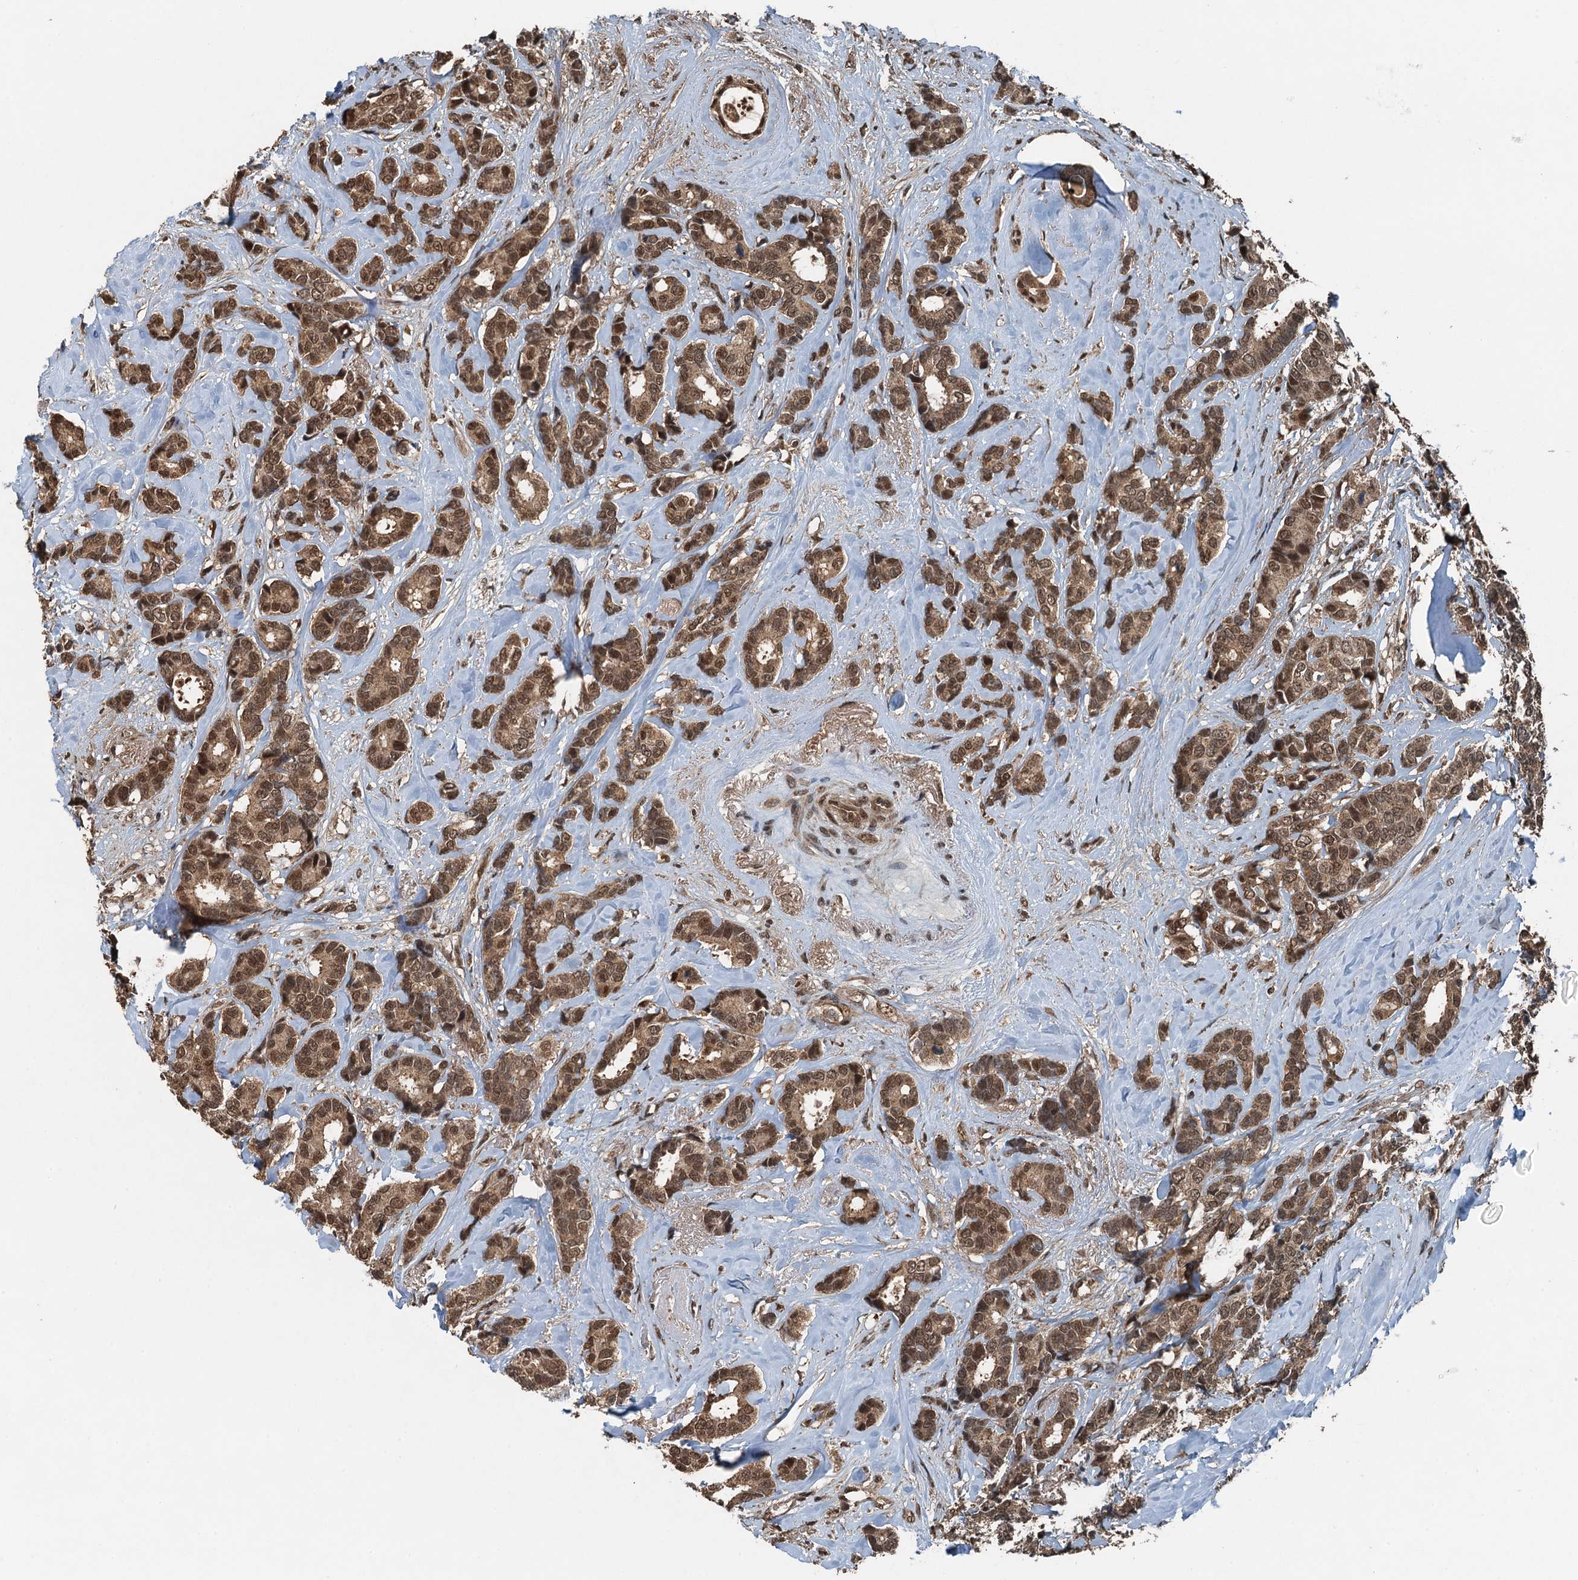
{"staining": {"intensity": "moderate", "quantity": ">75%", "location": "cytoplasmic/membranous,nuclear"}, "tissue": "breast cancer", "cell_type": "Tumor cells", "image_type": "cancer", "snomed": [{"axis": "morphology", "description": "Duct carcinoma"}, {"axis": "topography", "description": "Breast"}], "caption": "This image reveals IHC staining of breast cancer (infiltrating ductal carcinoma), with medium moderate cytoplasmic/membranous and nuclear expression in about >75% of tumor cells.", "gene": "UBXN6", "patient": {"sex": "female", "age": 87}}